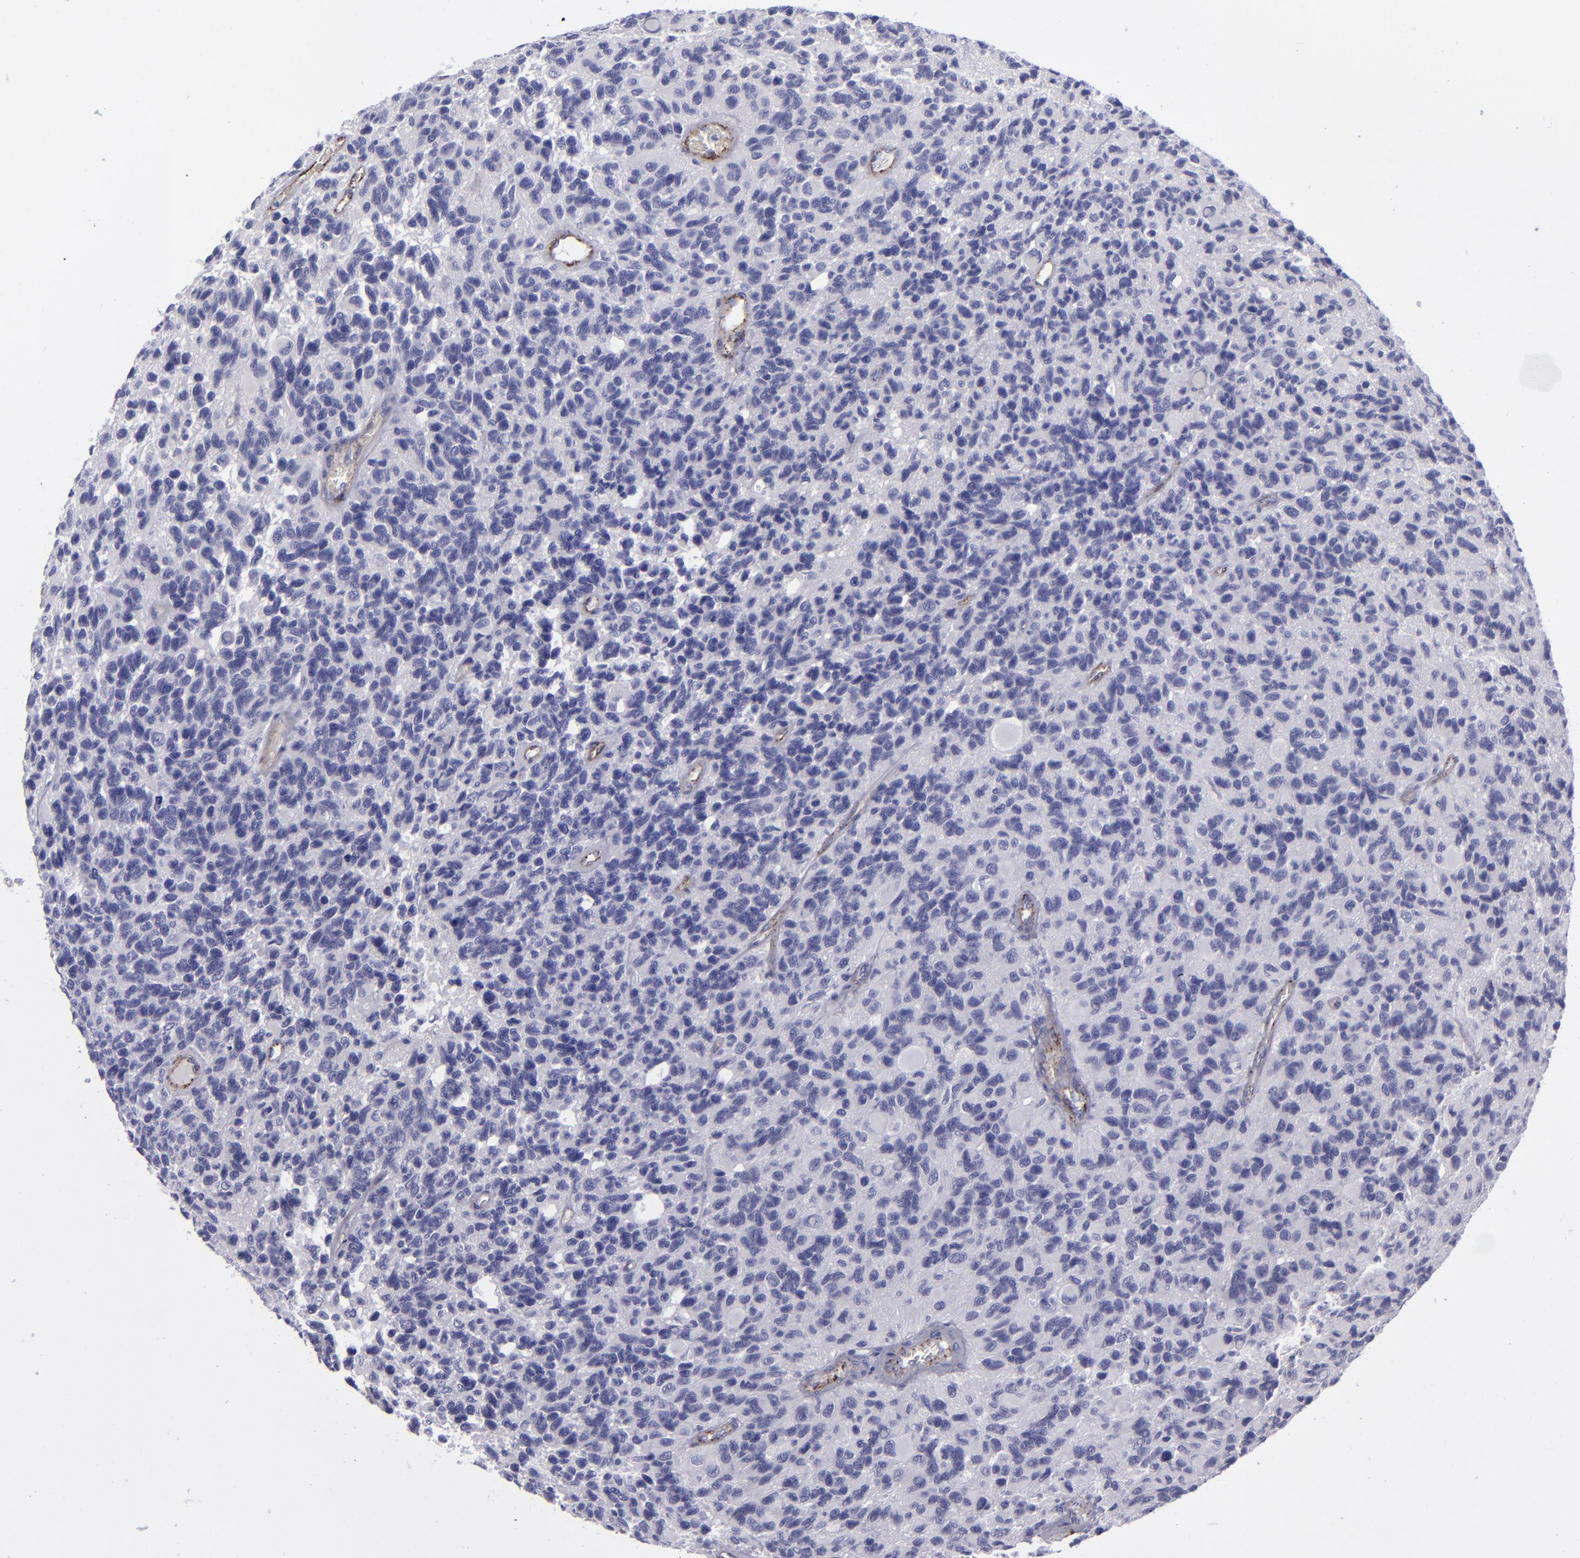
{"staining": {"intensity": "negative", "quantity": "none", "location": "none"}, "tissue": "glioma", "cell_type": "Tumor cells", "image_type": "cancer", "snomed": [{"axis": "morphology", "description": "Glioma, malignant, High grade"}, {"axis": "topography", "description": "Brain"}], "caption": "Tumor cells are negative for brown protein staining in glioma.", "gene": "ANPEP", "patient": {"sex": "male", "age": 77}}